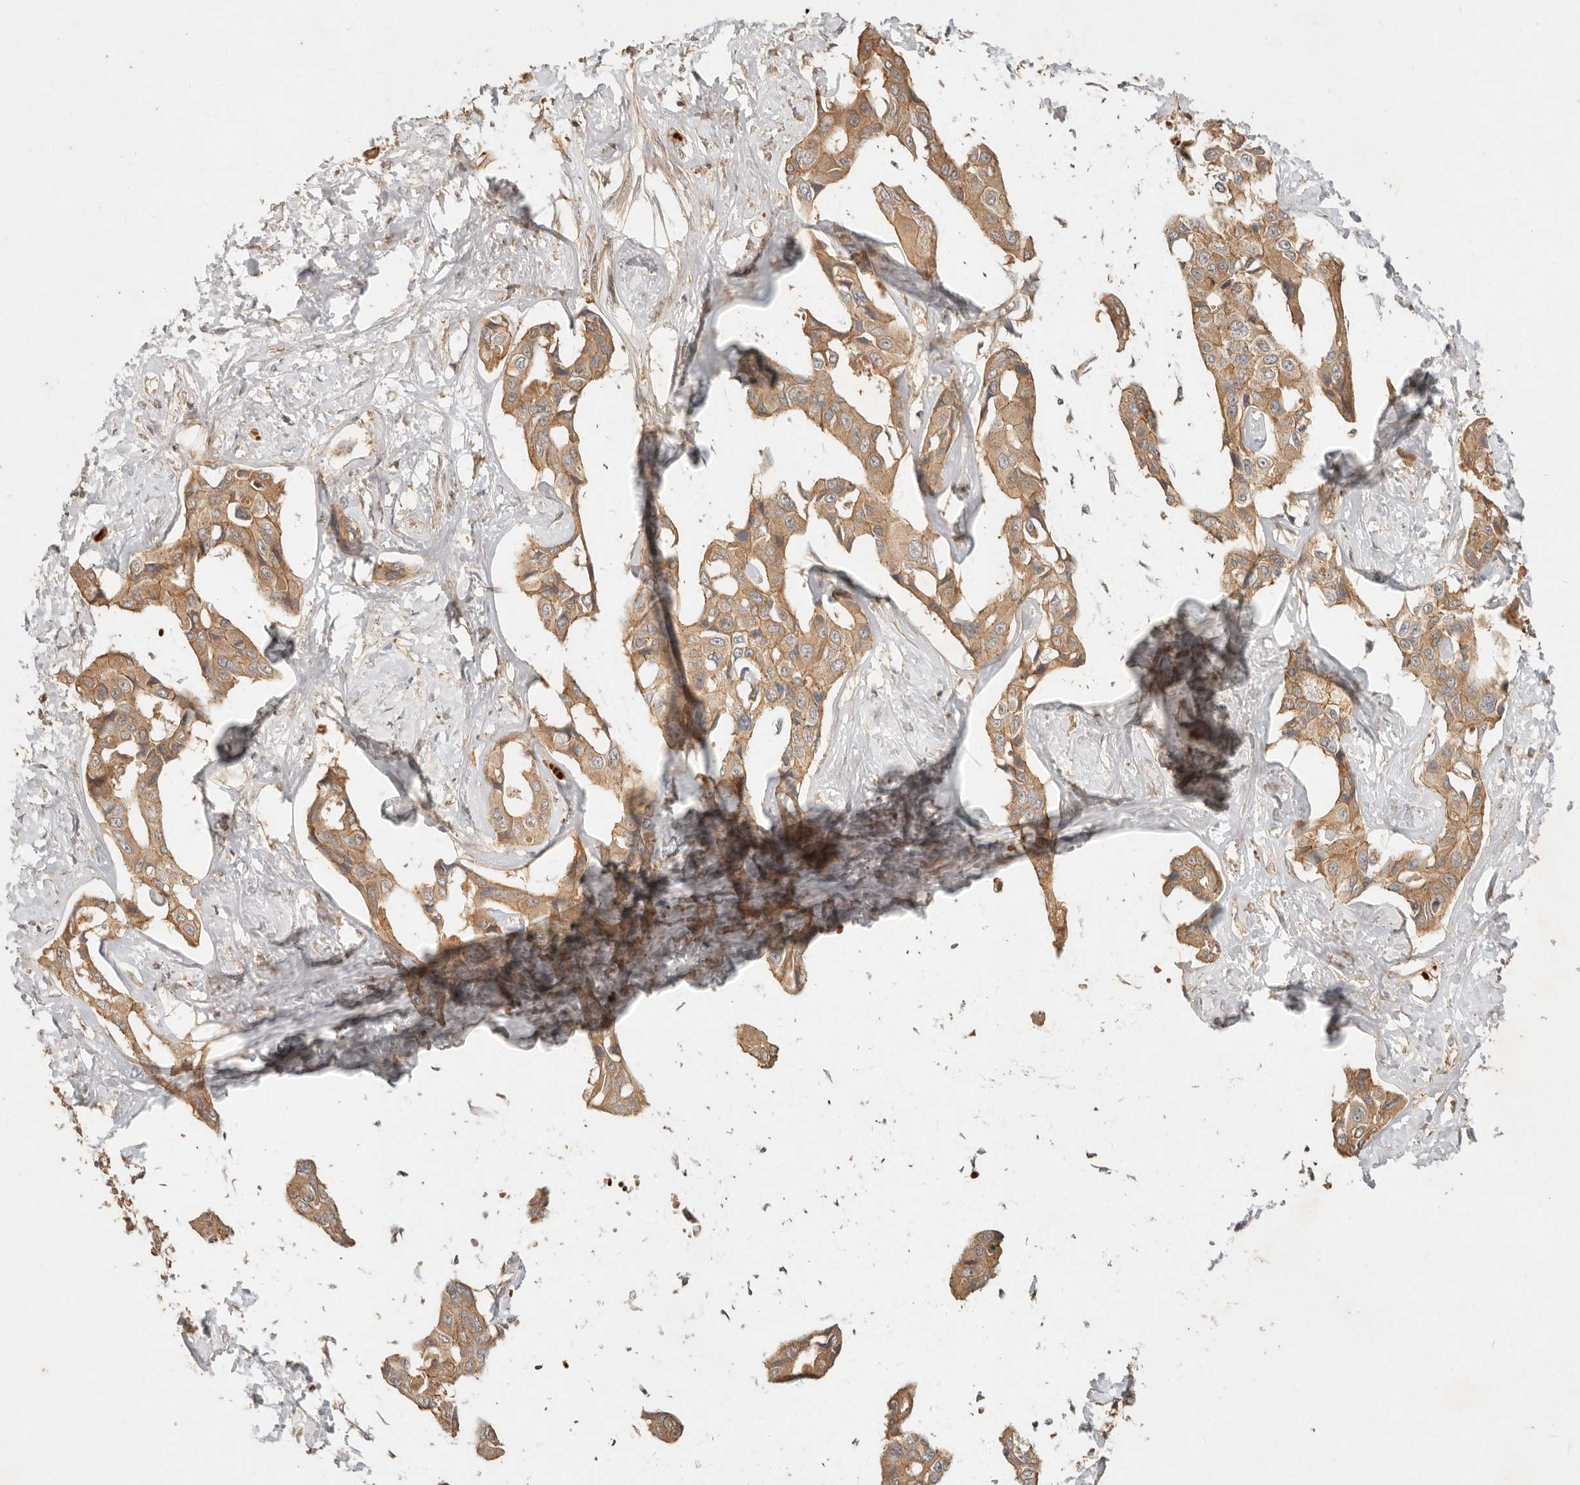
{"staining": {"intensity": "moderate", "quantity": ">75%", "location": "cytoplasmic/membranous"}, "tissue": "liver cancer", "cell_type": "Tumor cells", "image_type": "cancer", "snomed": [{"axis": "morphology", "description": "Cholangiocarcinoma"}, {"axis": "topography", "description": "Liver"}], "caption": "High-power microscopy captured an immunohistochemistry (IHC) micrograph of cholangiocarcinoma (liver), revealing moderate cytoplasmic/membranous expression in about >75% of tumor cells.", "gene": "FREM2", "patient": {"sex": "male", "age": 59}}